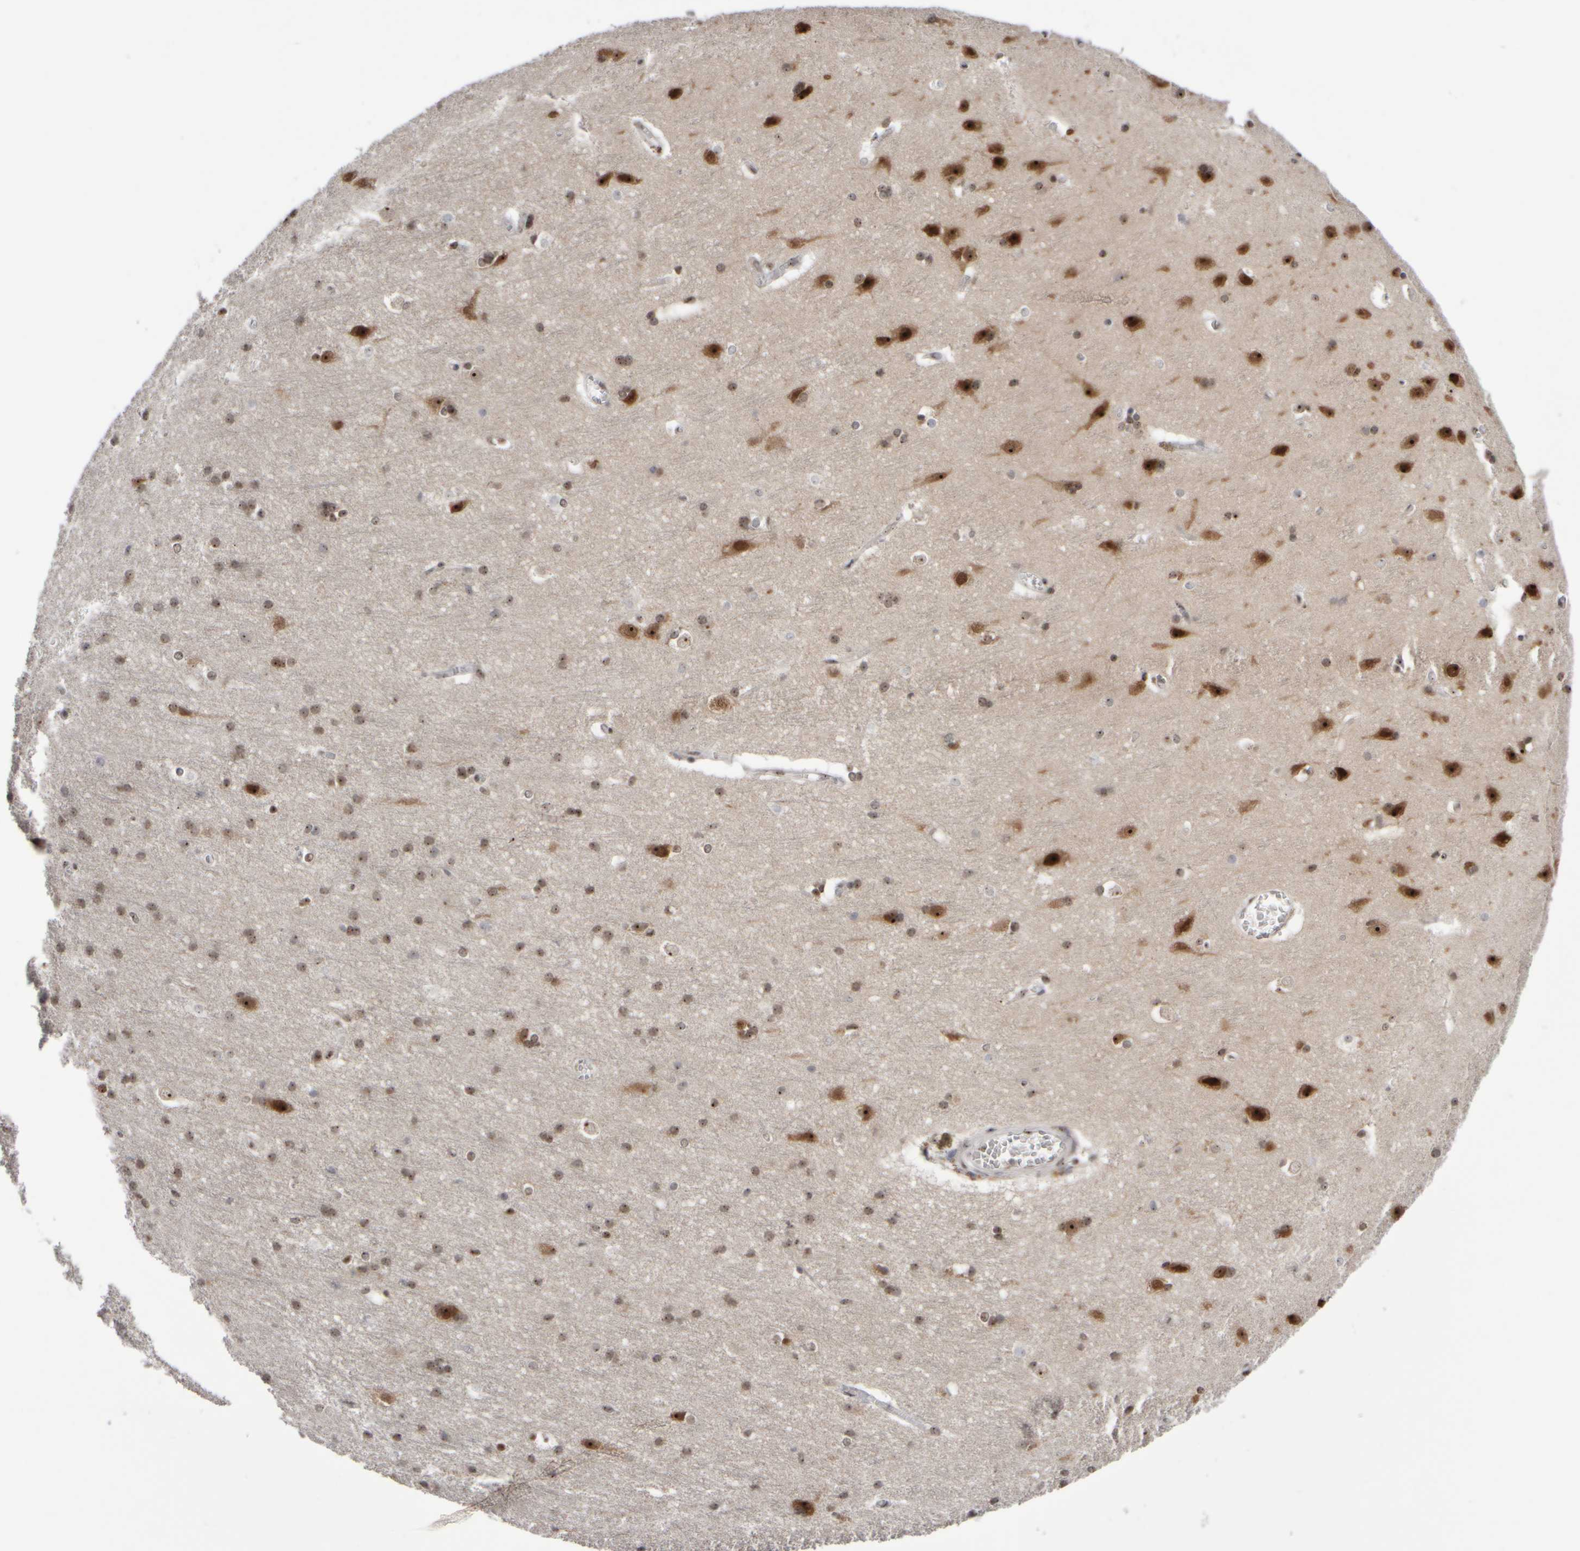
{"staining": {"intensity": "moderate", "quantity": "25%-75%", "location": "nuclear"}, "tissue": "cerebral cortex", "cell_type": "Endothelial cells", "image_type": "normal", "snomed": [{"axis": "morphology", "description": "Normal tissue, NOS"}, {"axis": "topography", "description": "Cerebral cortex"}], "caption": "Immunohistochemistry (IHC) (DAB (3,3'-diaminobenzidine)) staining of unremarkable cerebral cortex demonstrates moderate nuclear protein positivity in about 25%-75% of endothelial cells.", "gene": "SURF6", "patient": {"sex": "male", "age": 54}}